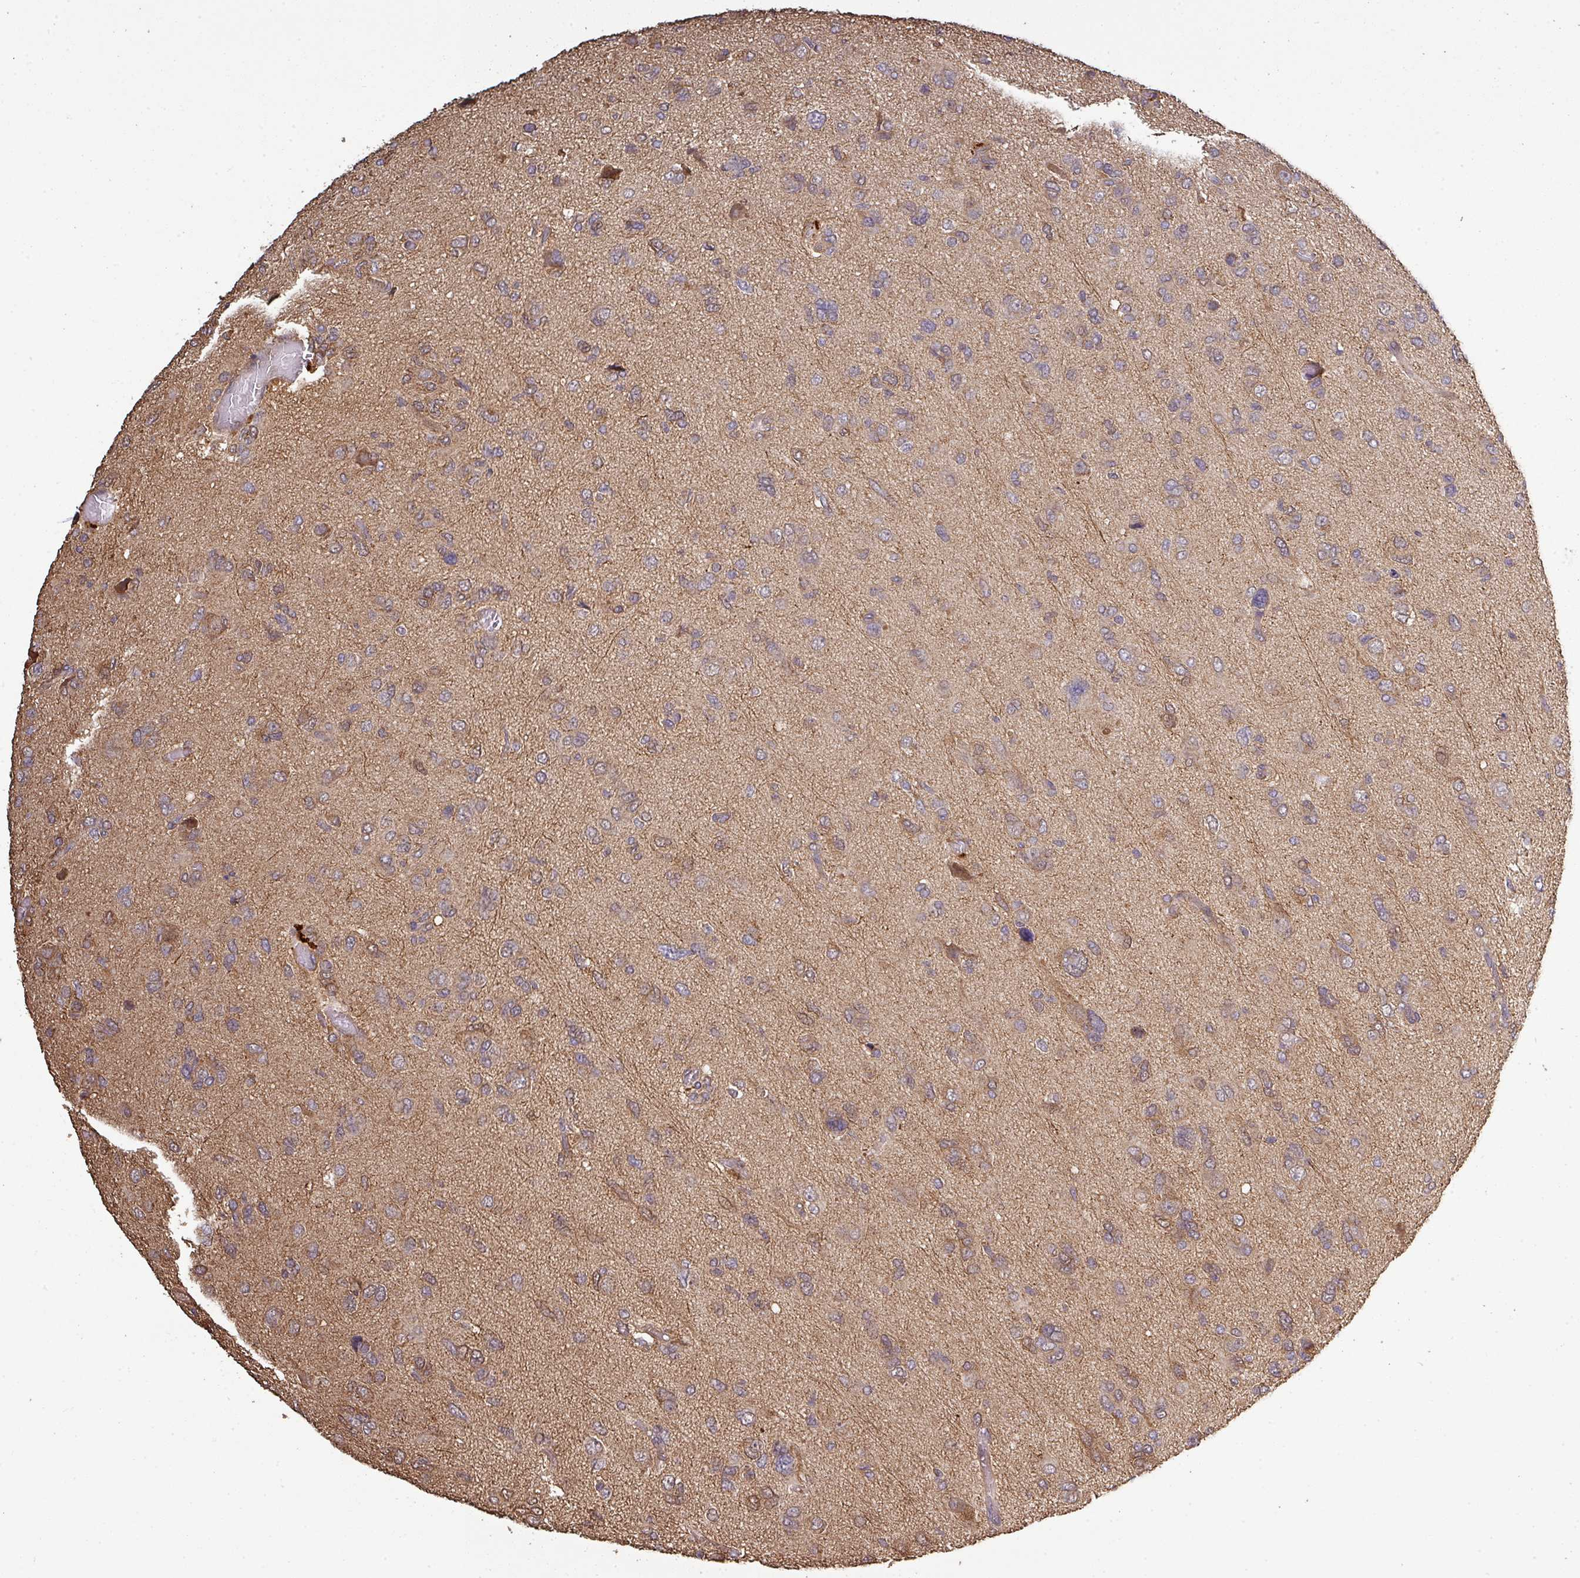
{"staining": {"intensity": "weak", "quantity": "<25%", "location": "cytoplasmic/membranous"}, "tissue": "glioma", "cell_type": "Tumor cells", "image_type": "cancer", "snomed": [{"axis": "morphology", "description": "Glioma, malignant, High grade"}, {"axis": "topography", "description": "Brain"}], "caption": "Malignant high-grade glioma was stained to show a protein in brown. There is no significant staining in tumor cells.", "gene": "ISLR", "patient": {"sex": "female", "age": 59}}